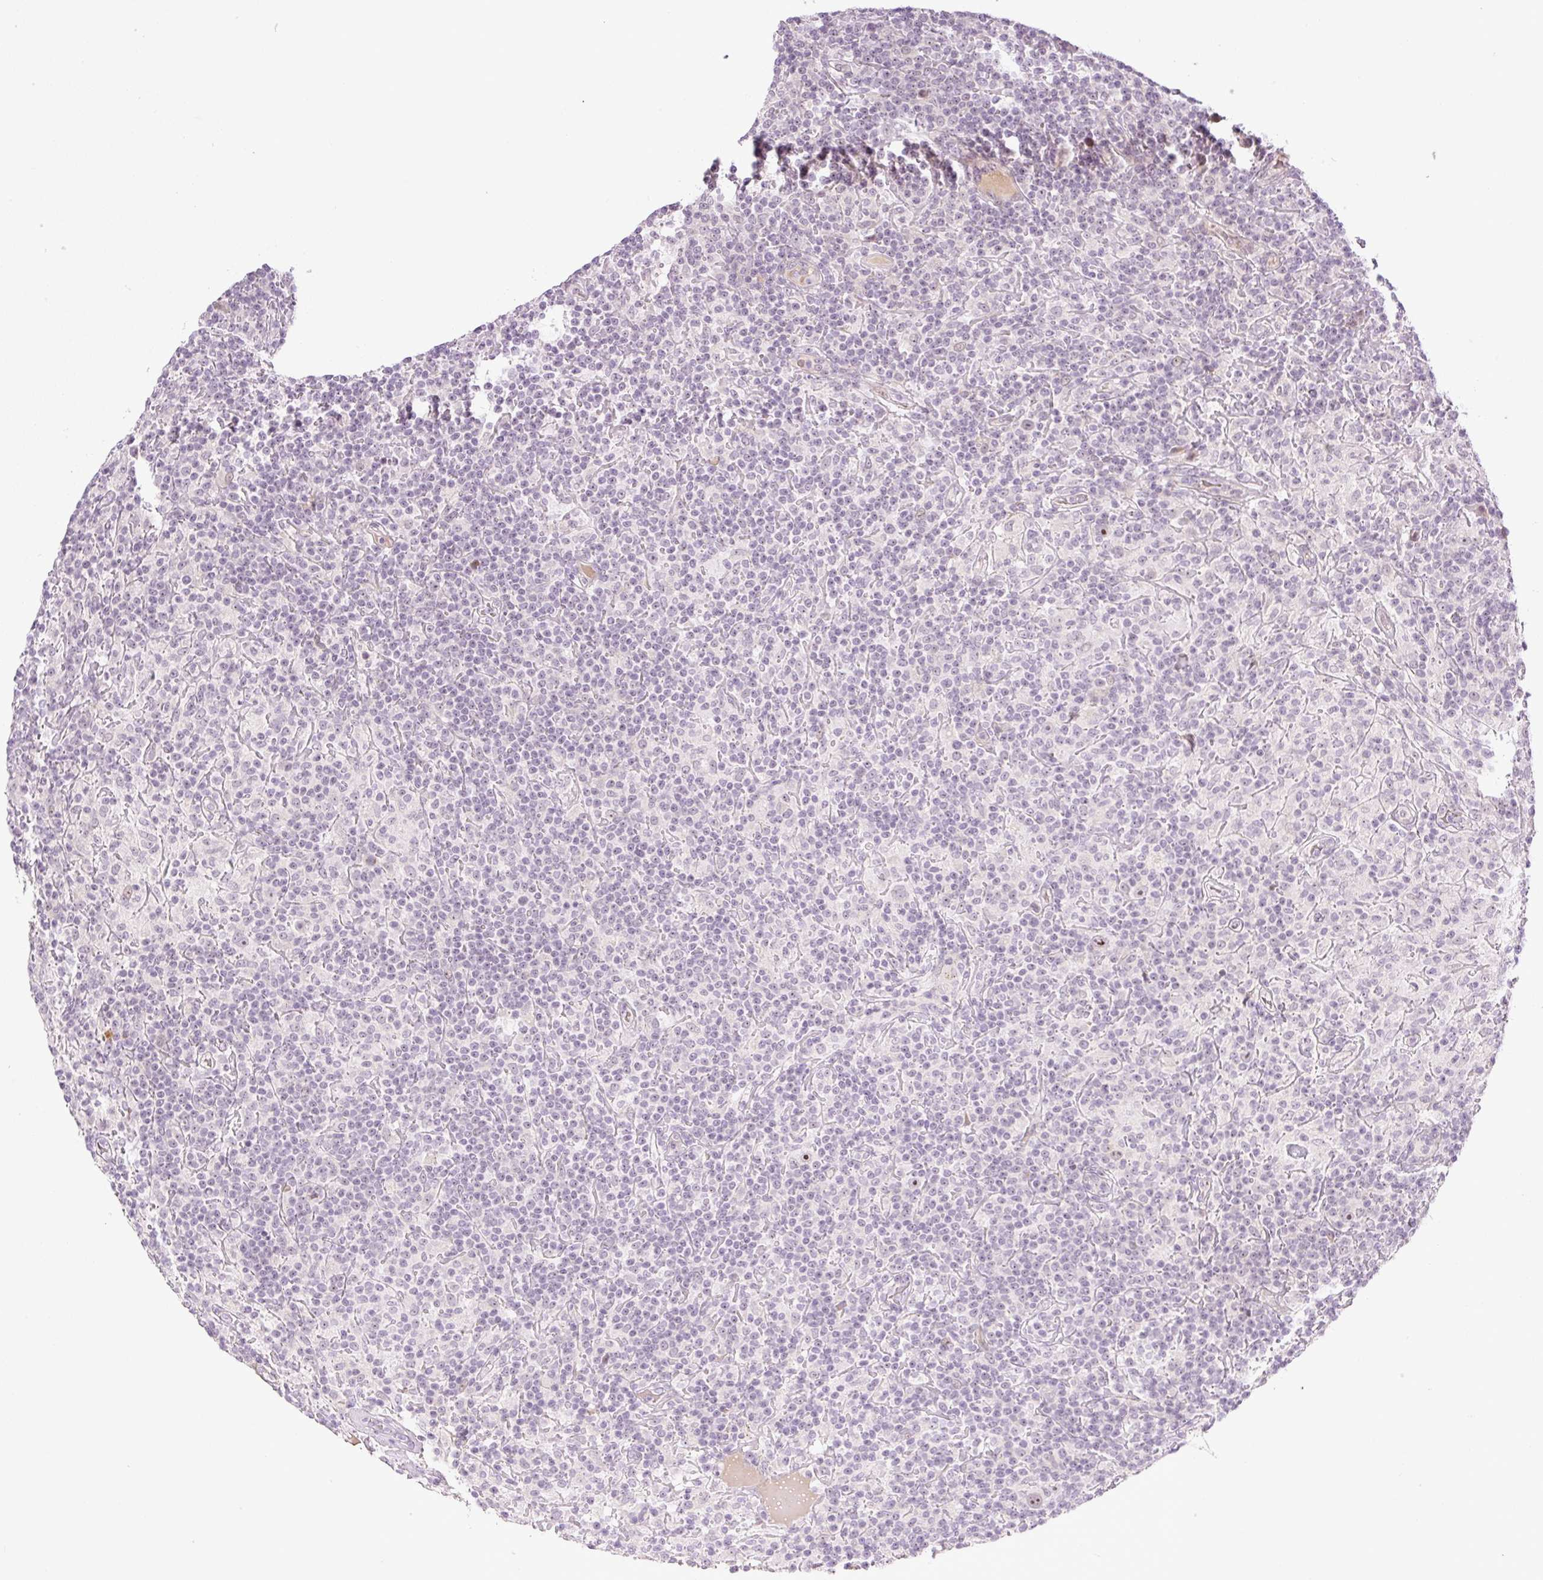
{"staining": {"intensity": "moderate", "quantity": "<25%", "location": "nuclear"}, "tissue": "lymphoma", "cell_type": "Tumor cells", "image_type": "cancer", "snomed": [{"axis": "morphology", "description": "Hodgkin's disease, NOS"}, {"axis": "topography", "description": "Lymph node"}], "caption": "High-magnification brightfield microscopy of Hodgkin's disease stained with DAB (3,3'-diaminobenzidine) (brown) and counterstained with hematoxylin (blue). tumor cells exhibit moderate nuclear staining is present in approximately<25% of cells. The staining was performed using DAB (3,3'-diaminobenzidine), with brown indicating positive protein expression. Nuclei are stained blue with hematoxylin.", "gene": "AAR2", "patient": {"sex": "male", "age": 70}}